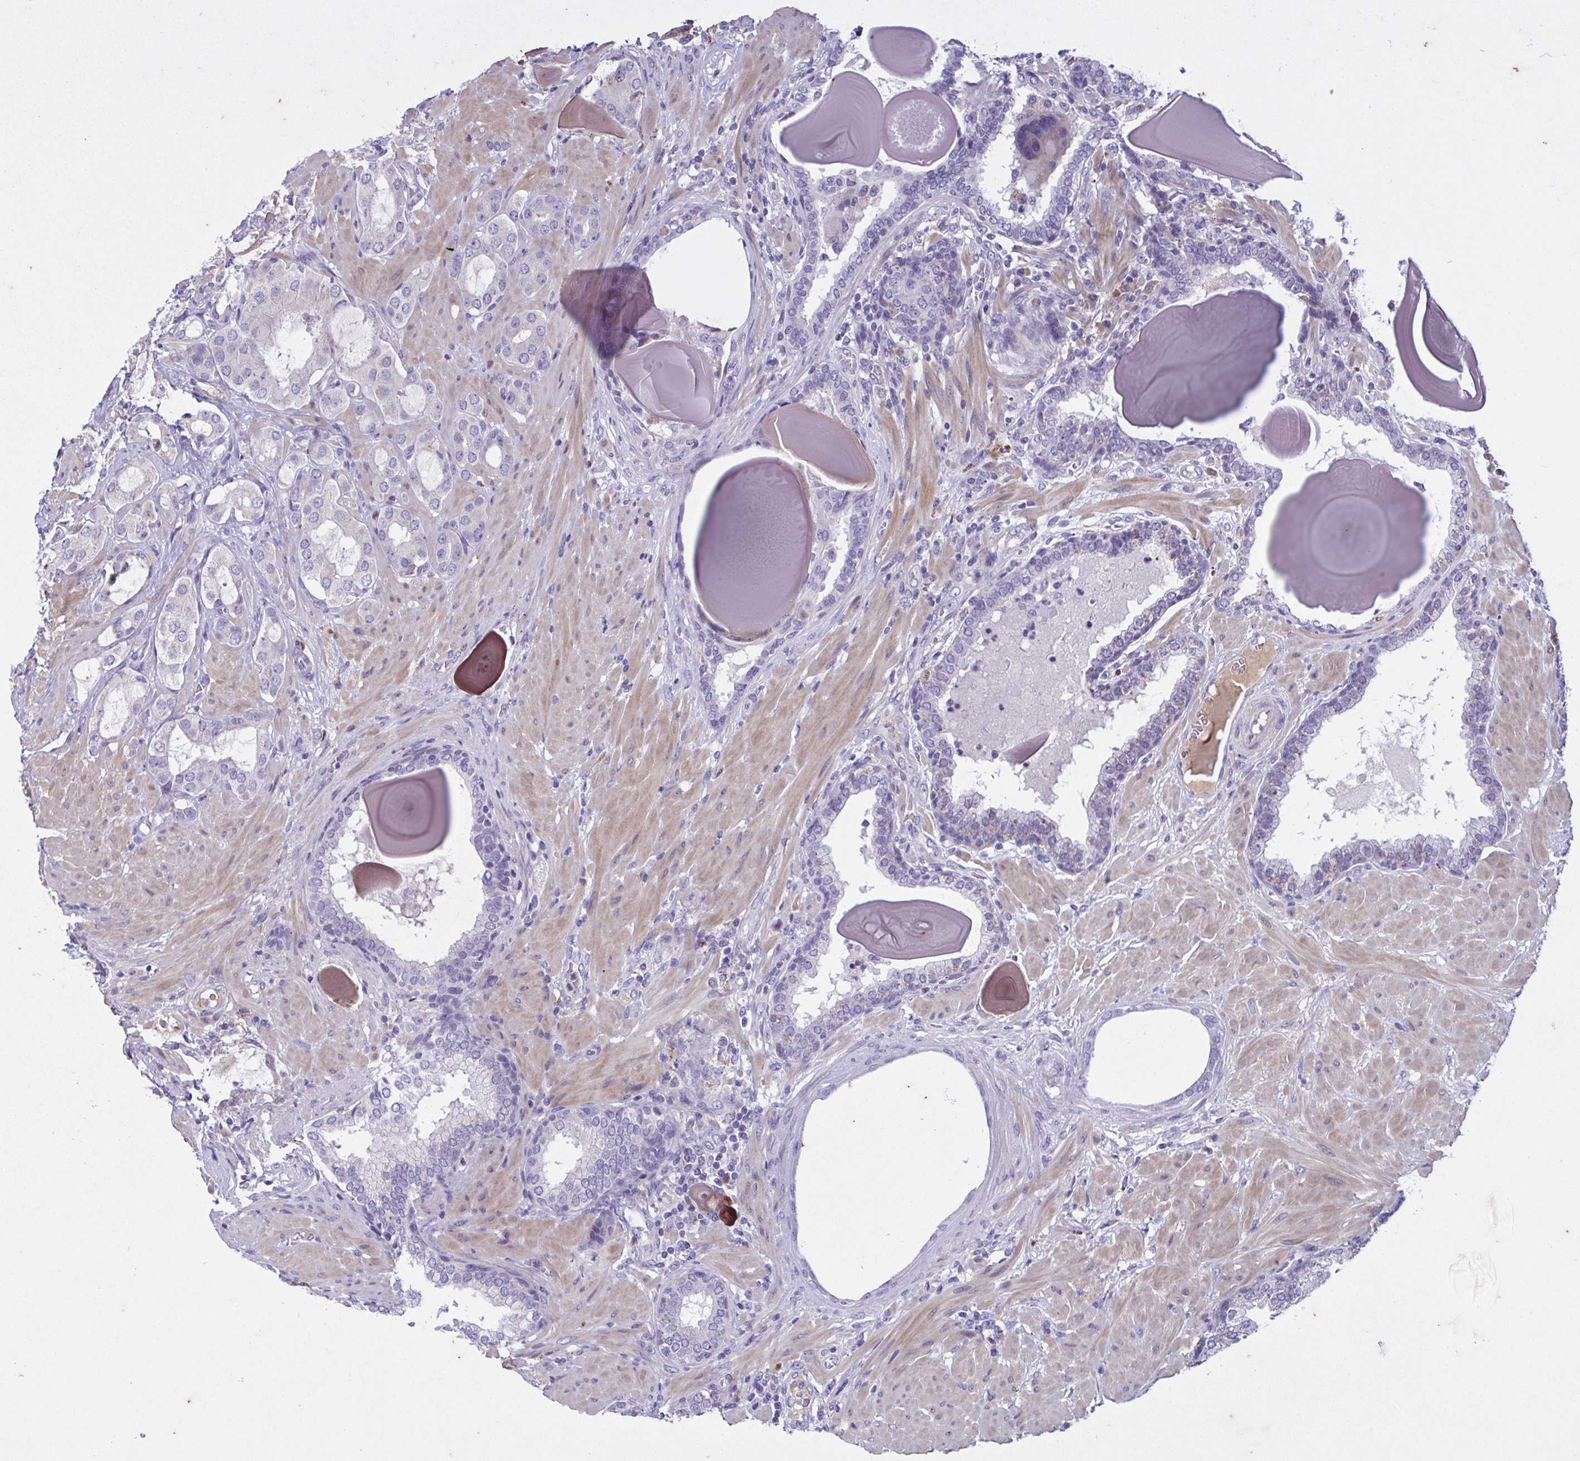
{"staining": {"intensity": "negative", "quantity": "none", "location": "none"}, "tissue": "prostate cancer", "cell_type": "Tumor cells", "image_type": "cancer", "snomed": [{"axis": "morphology", "description": "Adenocarcinoma, Low grade"}, {"axis": "topography", "description": "Prostate"}], "caption": "IHC micrograph of prostate low-grade adenocarcinoma stained for a protein (brown), which exhibits no expression in tumor cells.", "gene": "F13B", "patient": {"sex": "male", "age": 57}}